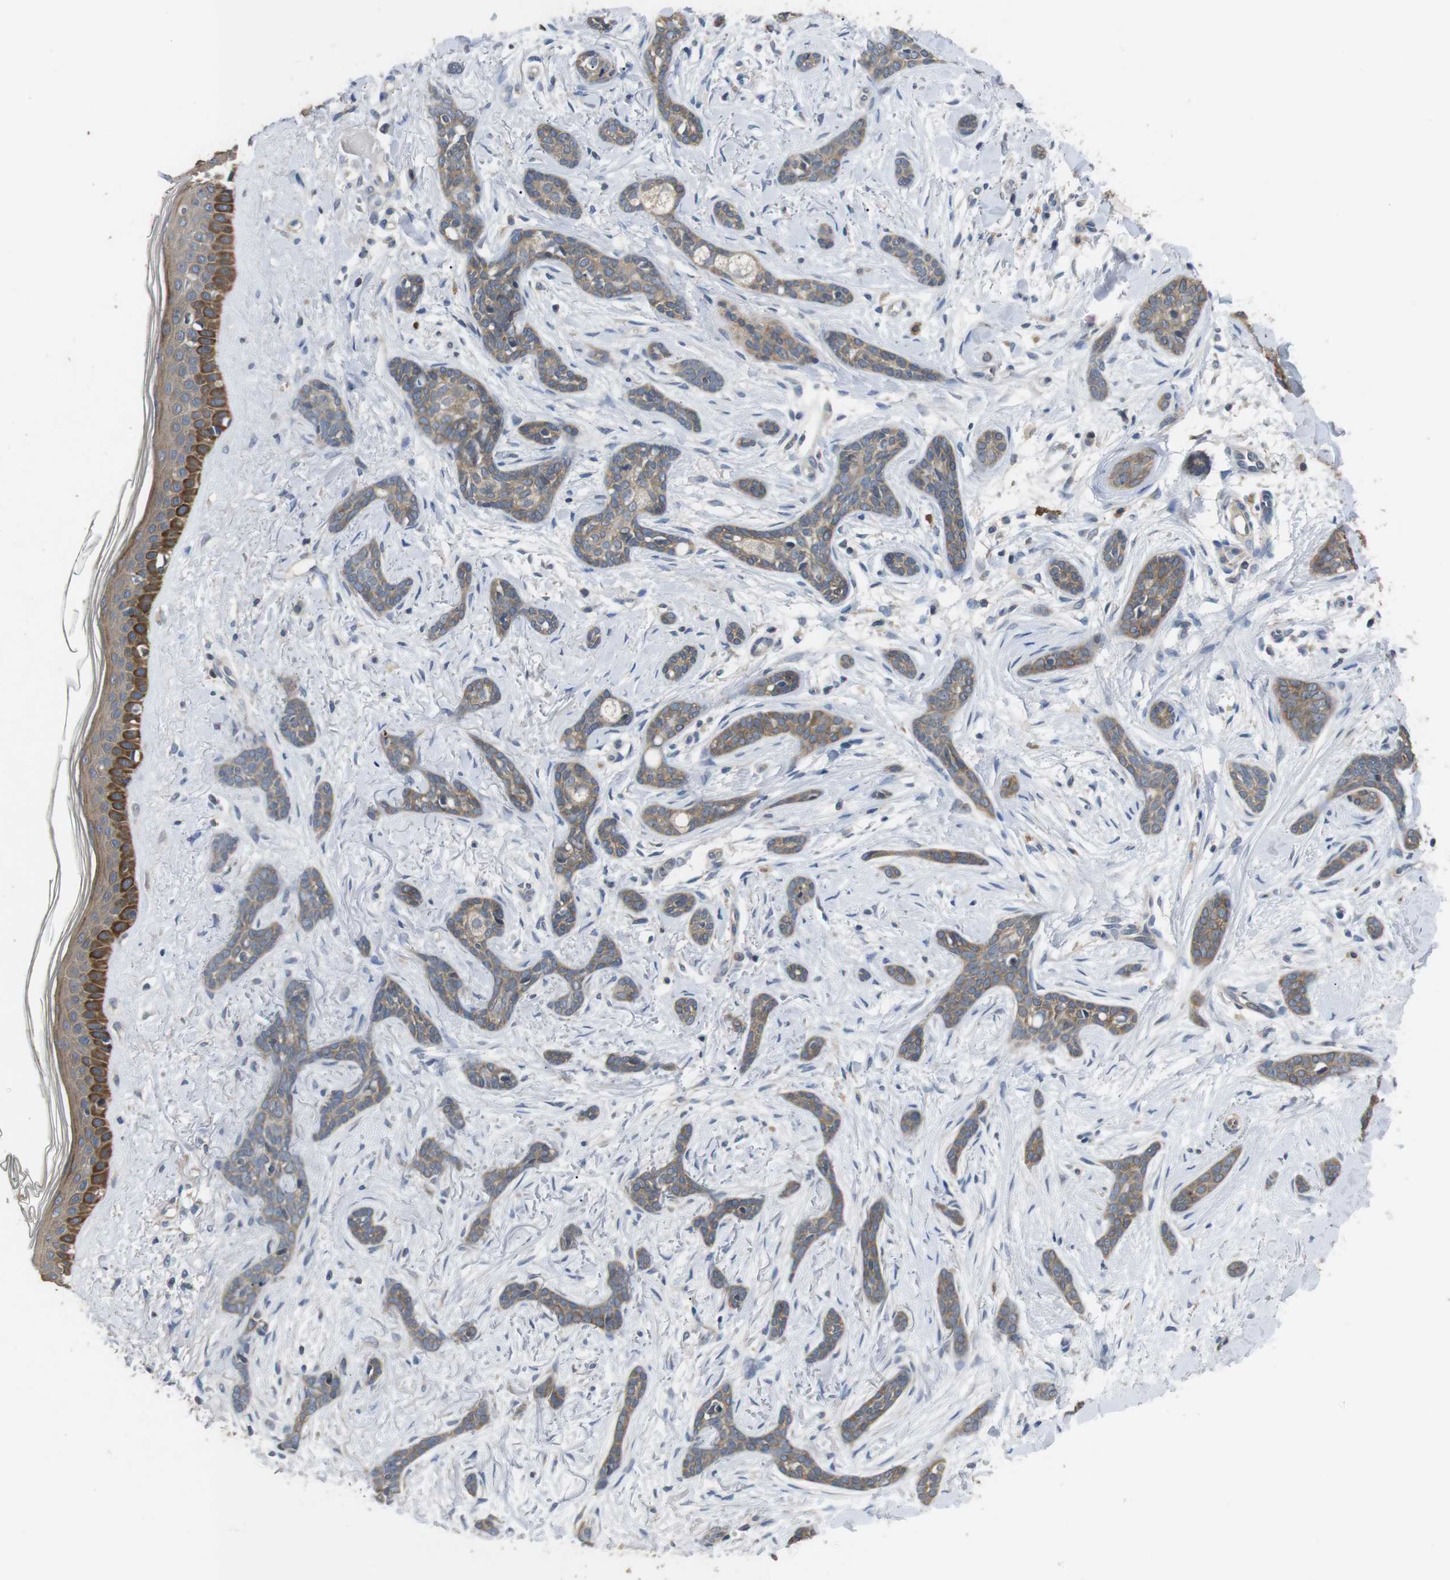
{"staining": {"intensity": "moderate", "quantity": ">75%", "location": "cytoplasmic/membranous"}, "tissue": "skin cancer", "cell_type": "Tumor cells", "image_type": "cancer", "snomed": [{"axis": "morphology", "description": "Basal cell carcinoma"}, {"axis": "morphology", "description": "Adnexal tumor, benign"}, {"axis": "topography", "description": "Skin"}], "caption": "Tumor cells reveal medium levels of moderate cytoplasmic/membranous staining in about >75% of cells in human skin basal cell carcinoma.", "gene": "ADGRL3", "patient": {"sex": "female", "age": 42}}